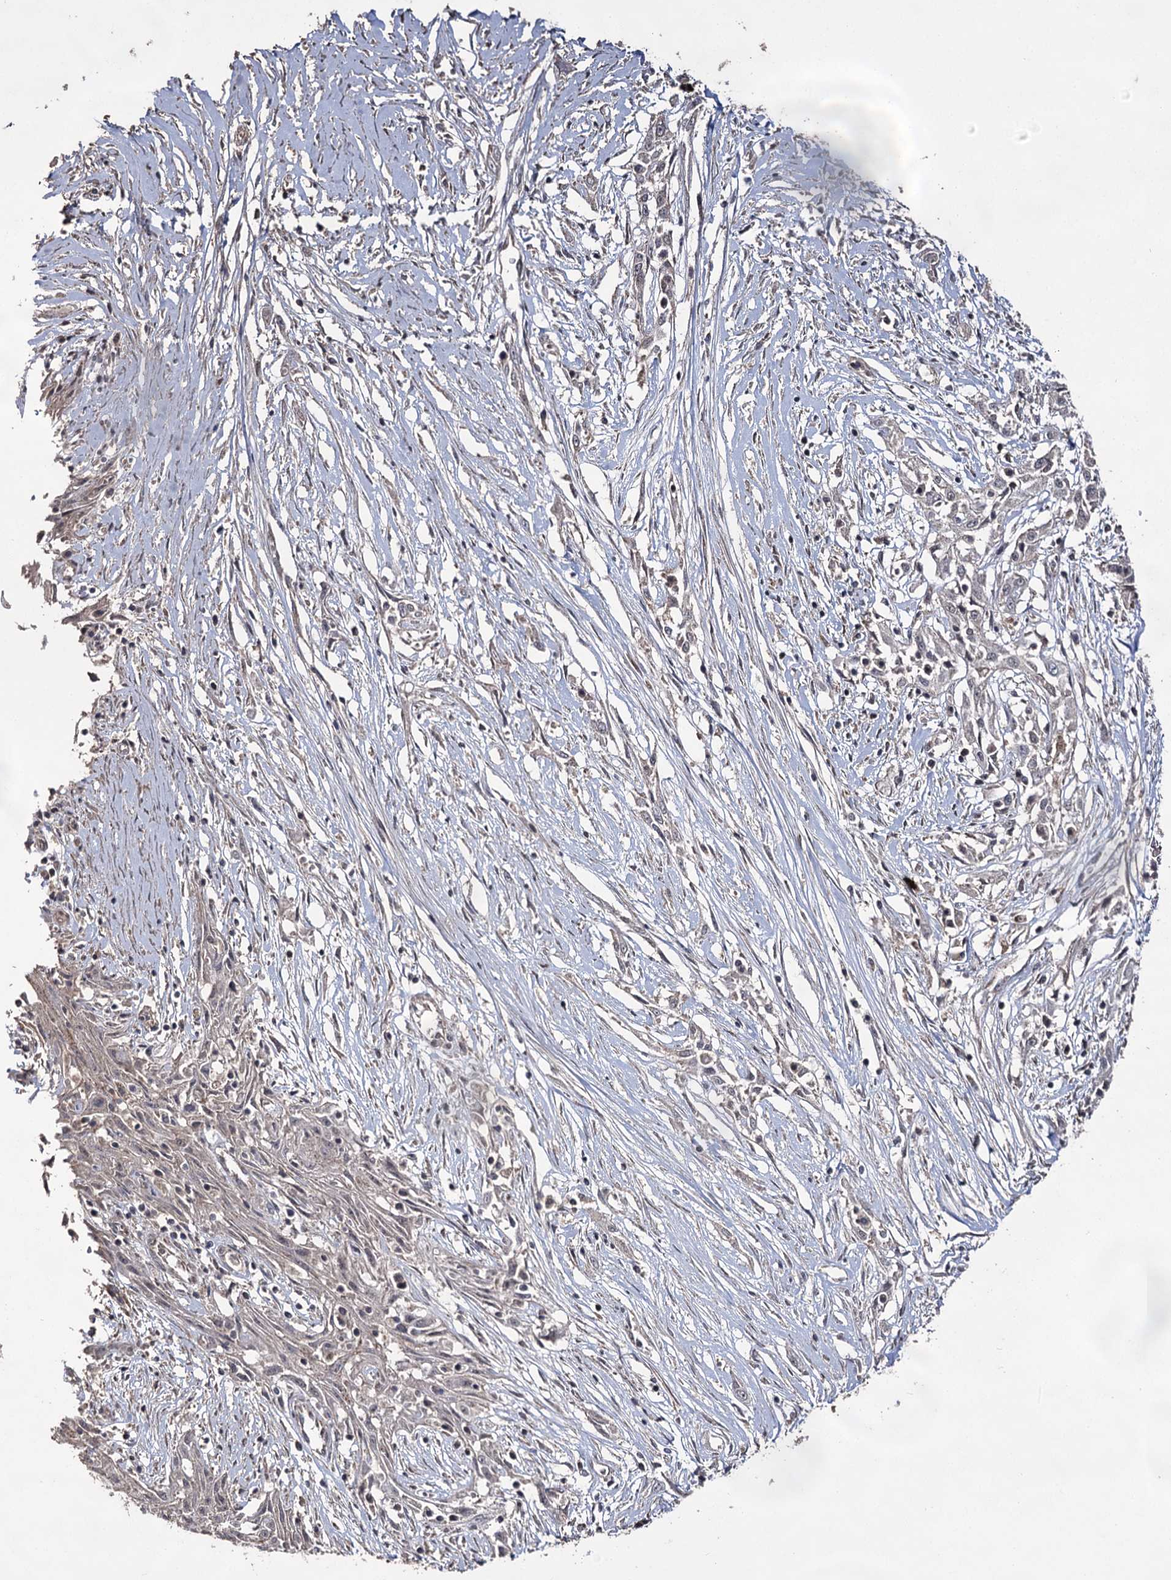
{"staining": {"intensity": "negative", "quantity": "none", "location": "none"}, "tissue": "skin cancer", "cell_type": "Tumor cells", "image_type": "cancer", "snomed": [{"axis": "morphology", "description": "Squamous cell carcinoma, NOS"}, {"axis": "morphology", "description": "Squamous cell carcinoma, metastatic, NOS"}, {"axis": "topography", "description": "Skin"}, {"axis": "topography", "description": "Lymph node"}], "caption": "Immunohistochemistry (IHC) image of squamous cell carcinoma (skin) stained for a protein (brown), which reveals no staining in tumor cells.", "gene": "ACTR6", "patient": {"sex": "male", "age": 75}}